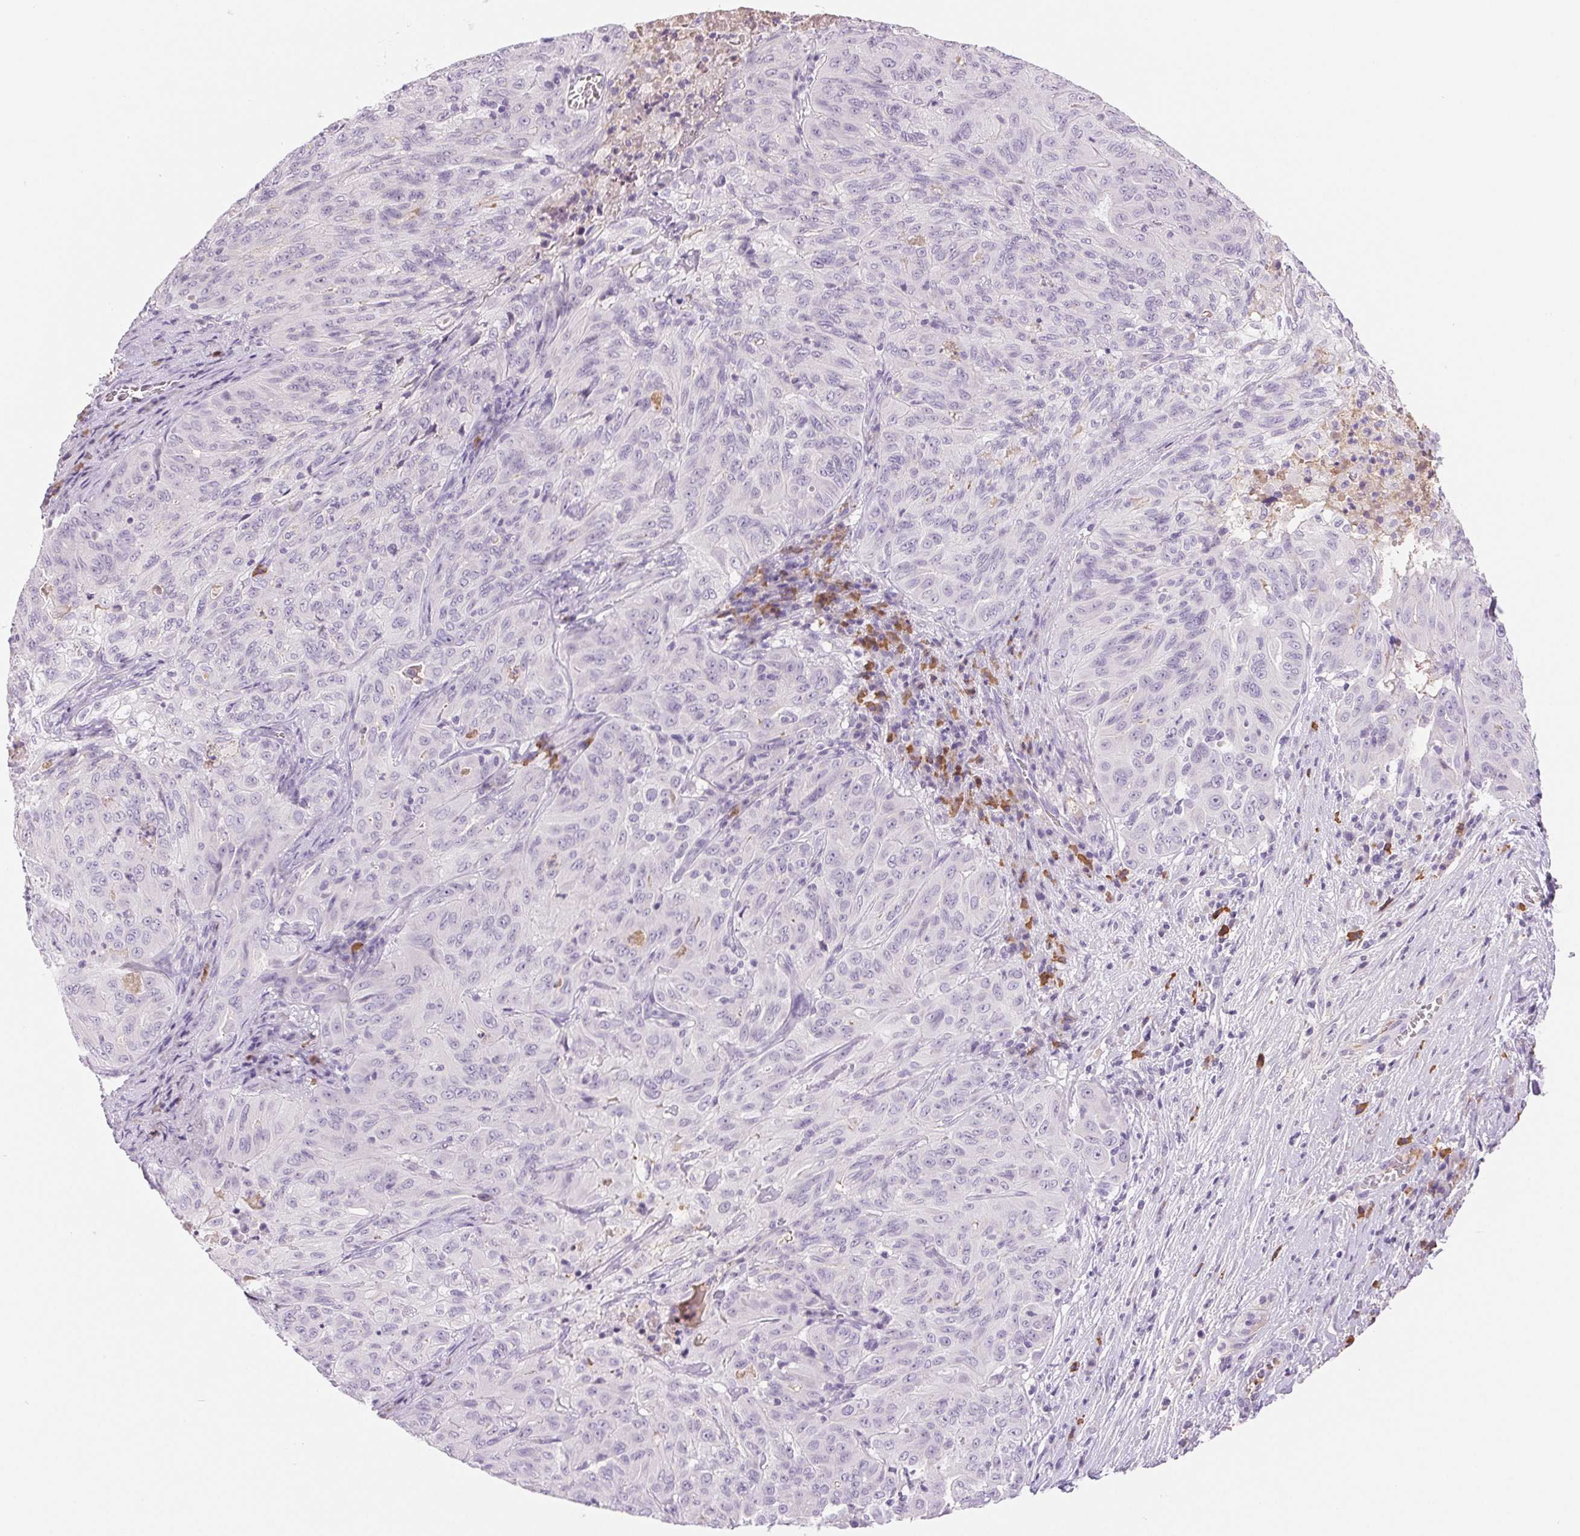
{"staining": {"intensity": "negative", "quantity": "none", "location": "none"}, "tissue": "pancreatic cancer", "cell_type": "Tumor cells", "image_type": "cancer", "snomed": [{"axis": "morphology", "description": "Adenocarcinoma, NOS"}, {"axis": "topography", "description": "Pancreas"}], "caption": "Human adenocarcinoma (pancreatic) stained for a protein using immunohistochemistry exhibits no positivity in tumor cells.", "gene": "IFIT1B", "patient": {"sex": "male", "age": 63}}